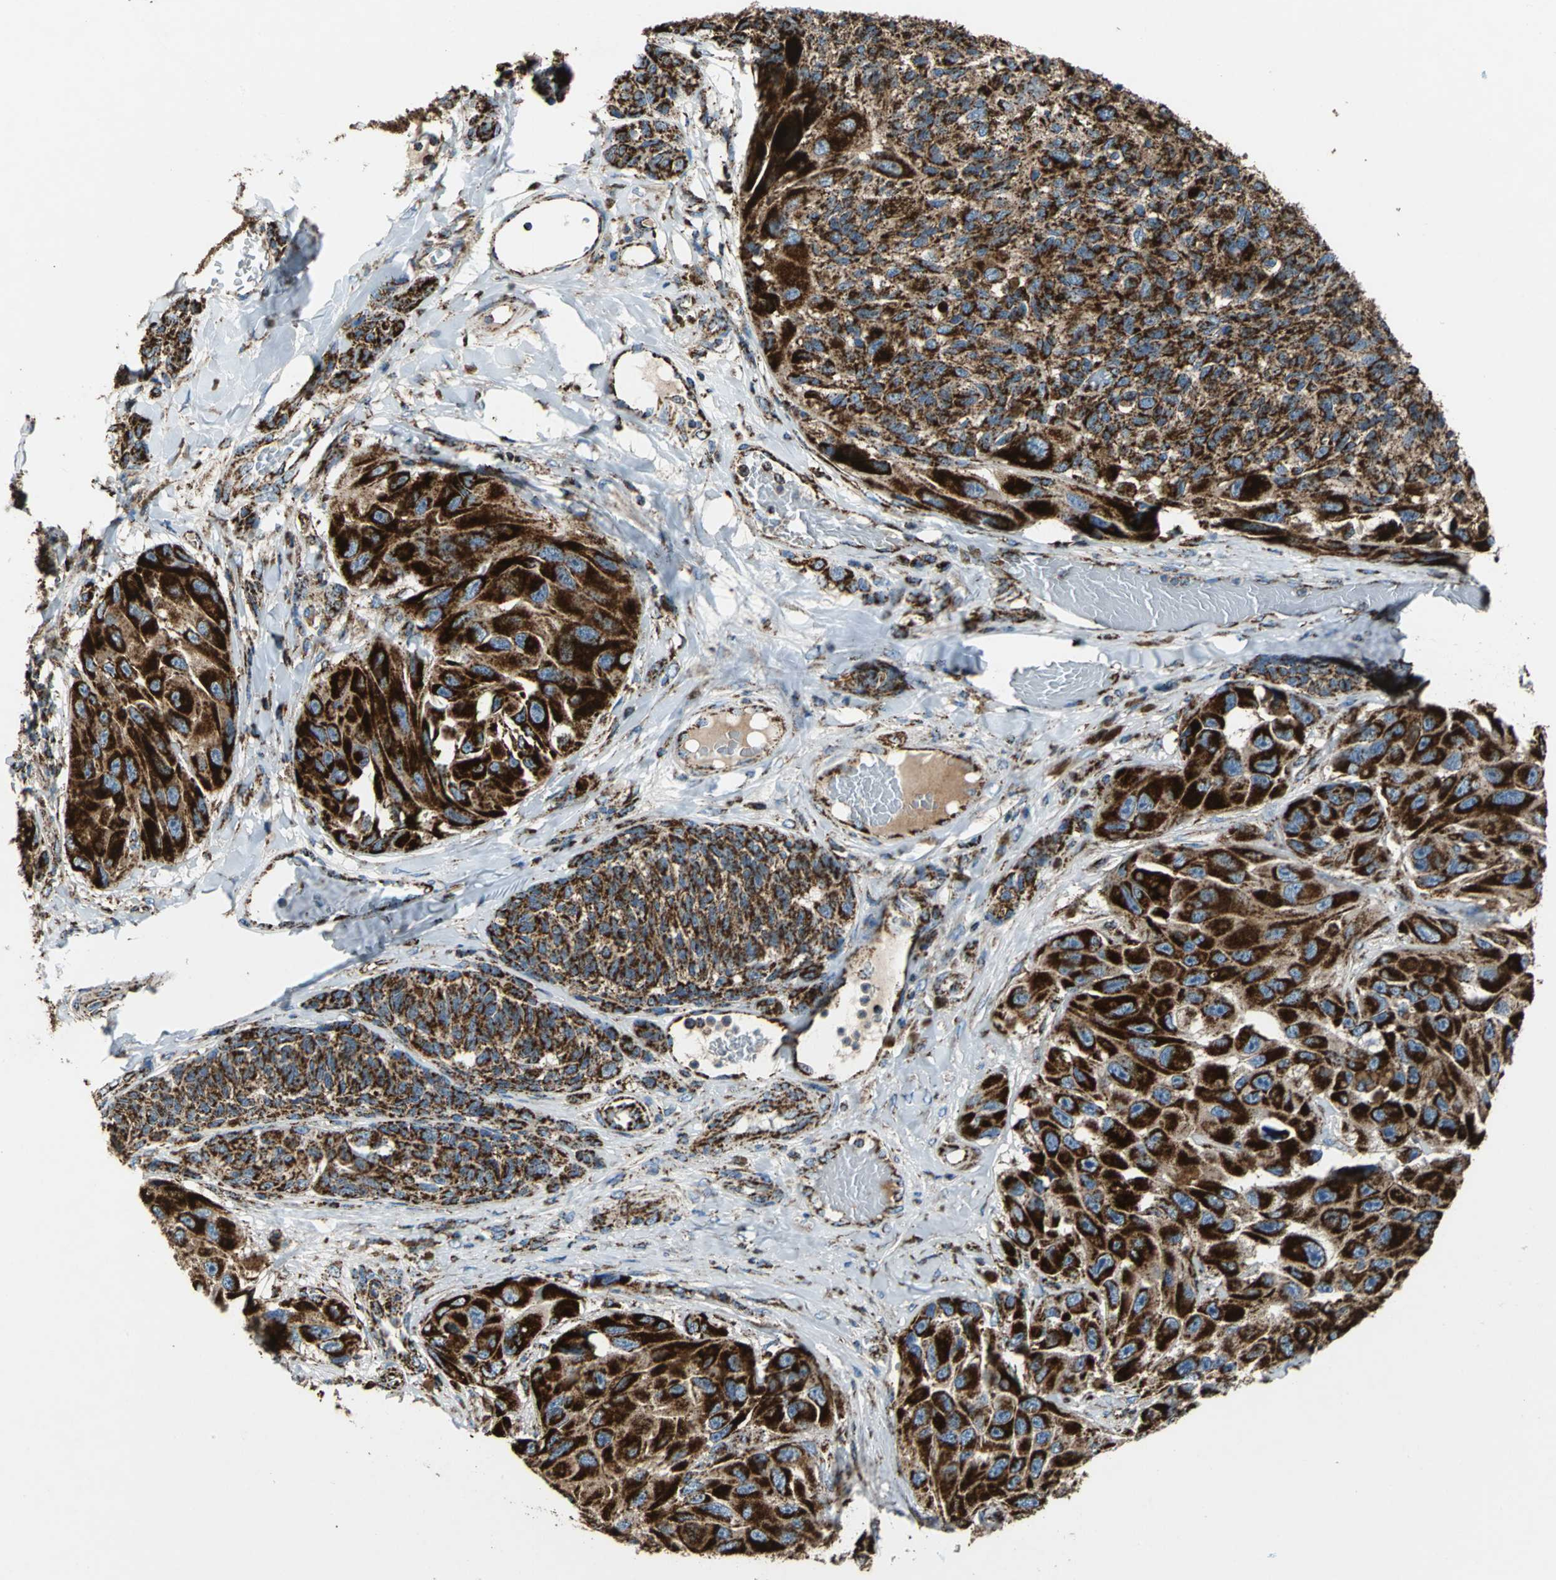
{"staining": {"intensity": "strong", "quantity": ">75%", "location": "cytoplasmic/membranous"}, "tissue": "melanoma", "cell_type": "Tumor cells", "image_type": "cancer", "snomed": [{"axis": "morphology", "description": "Malignant melanoma, NOS"}, {"axis": "topography", "description": "Skin"}], "caption": "Human melanoma stained for a protein (brown) exhibits strong cytoplasmic/membranous positive positivity in approximately >75% of tumor cells.", "gene": "ECH1", "patient": {"sex": "female", "age": 73}}